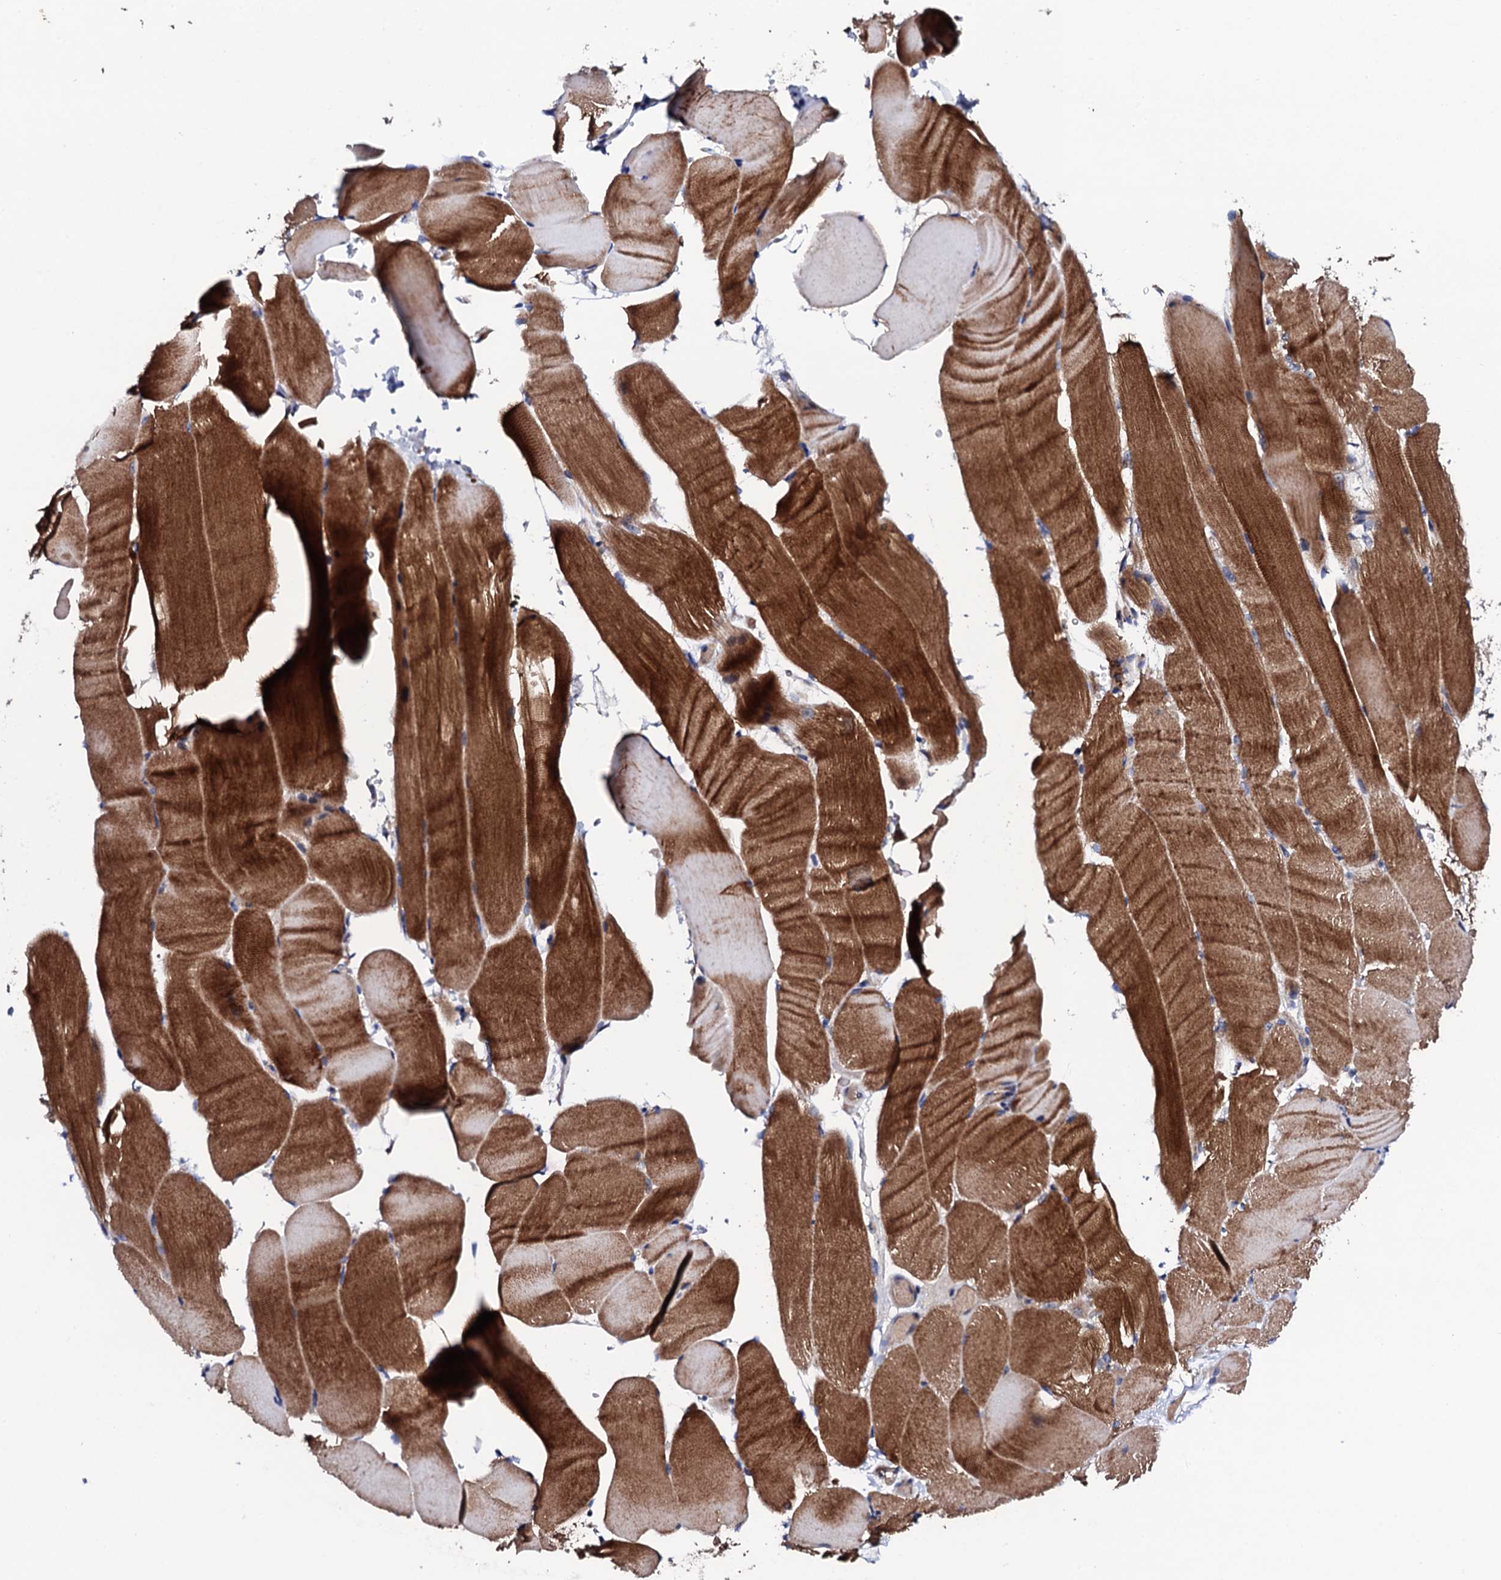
{"staining": {"intensity": "strong", "quantity": "25%-75%", "location": "cytoplasmic/membranous"}, "tissue": "skeletal muscle", "cell_type": "Myocytes", "image_type": "normal", "snomed": [{"axis": "morphology", "description": "Normal tissue, NOS"}, {"axis": "topography", "description": "Skeletal muscle"}, {"axis": "topography", "description": "Parathyroid gland"}], "caption": "The histopathology image shows a brown stain indicating the presence of a protein in the cytoplasmic/membranous of myocytes in skeletal muscle.", "gene": "IP6K1", "patient": {"sex": "female", "age": 37}}